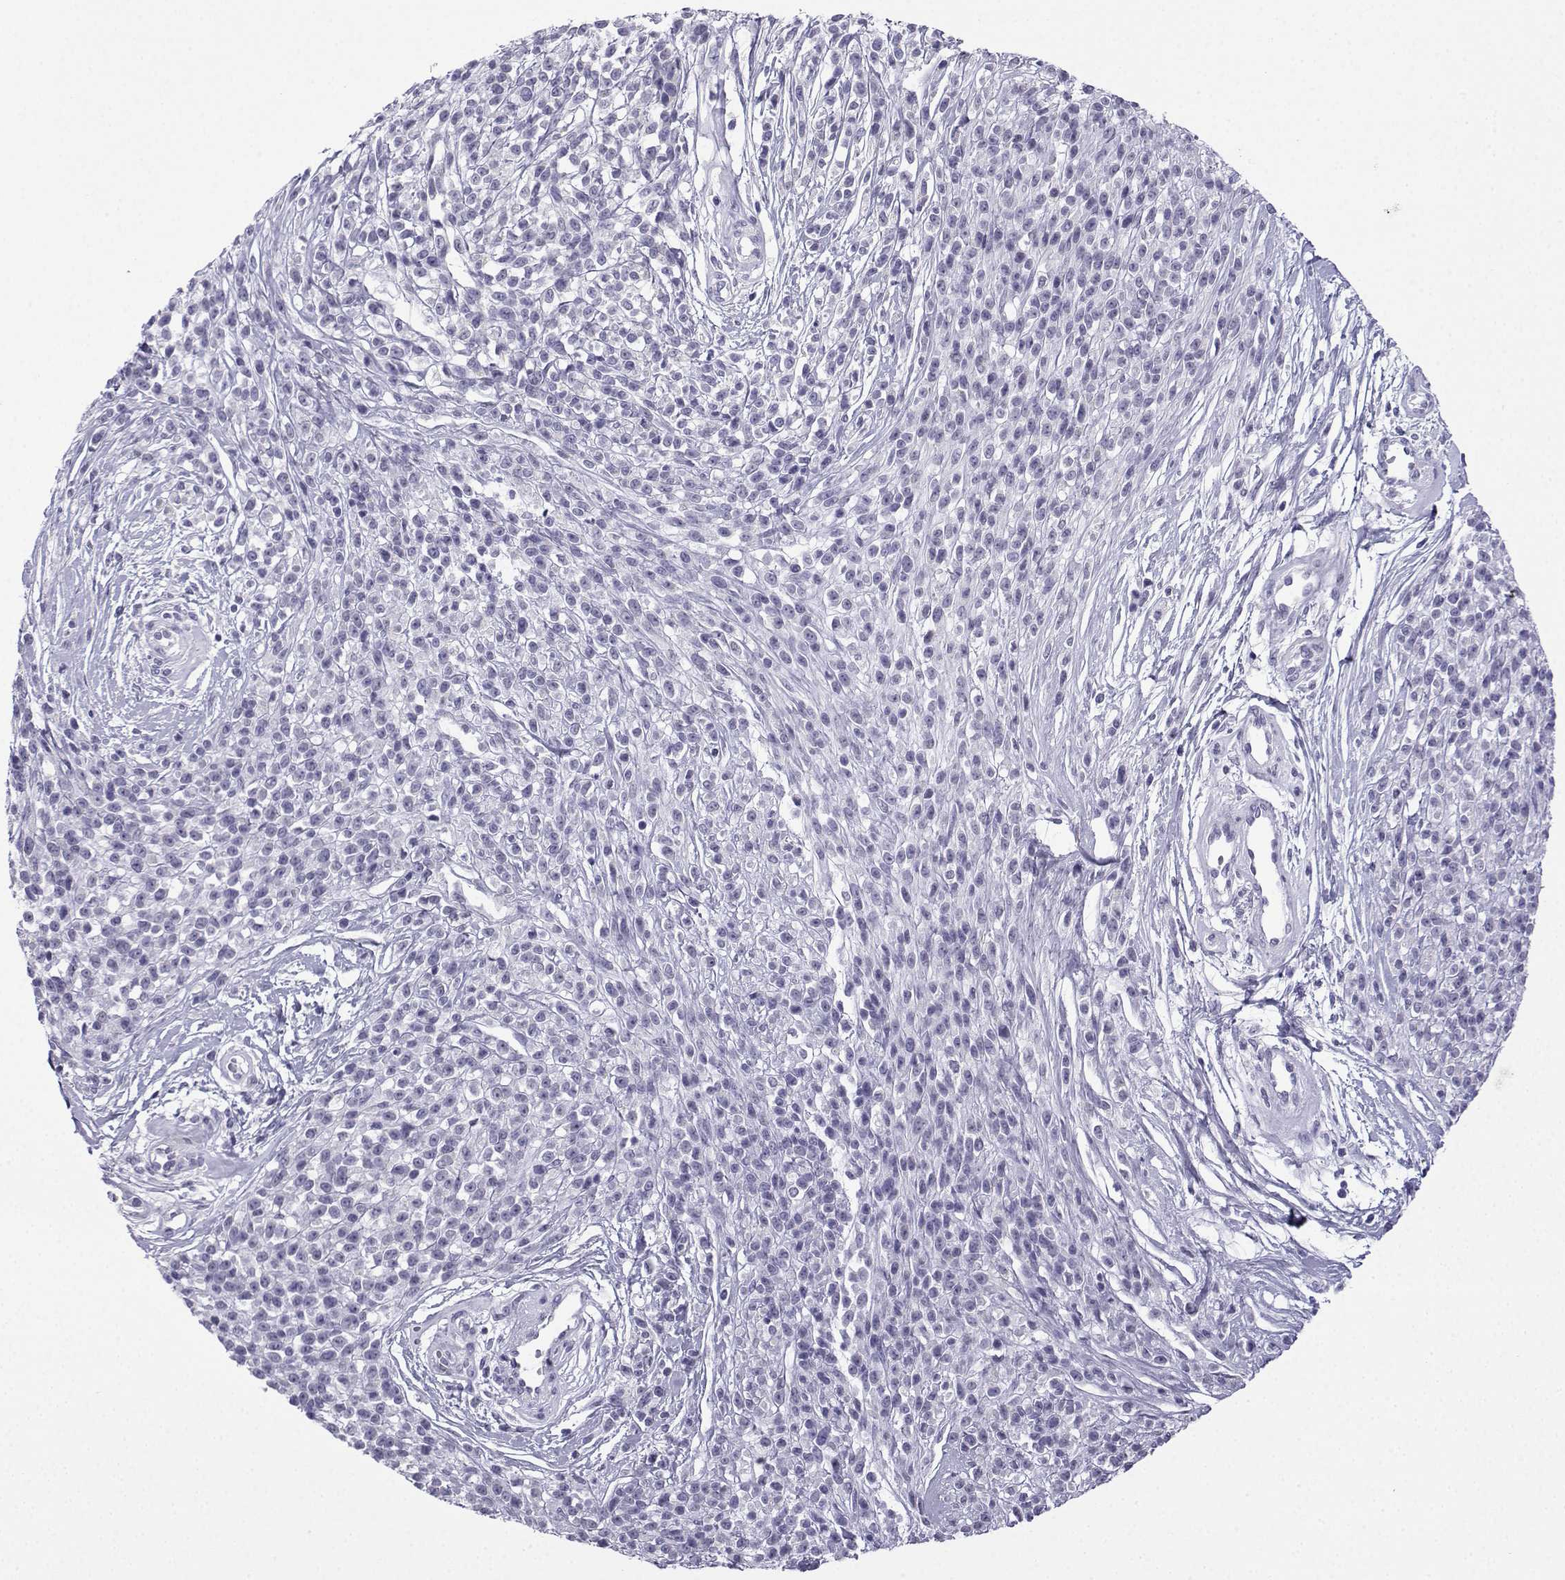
{"staining": {"intensity": "negative", "quantity": "none", "location": "none"}, "tissue": "melanoma", "cell_type": "Tumor cells", "image_type": "cancer", "snomed": [{"axis": "morphology", "description": "Malignant melanoma, NOS"}, {"axis": "topography", "description": "Skin"}, {"axis": "topography", "description": "Skin of trunk"}], "caption": "High power microscopy histopathology image of an immunohistochemistry image of melanoma, revealing no significant expression in tumor cells.", "gene": "ACRBP", "patient": {"sex": "male", "age": 74}}